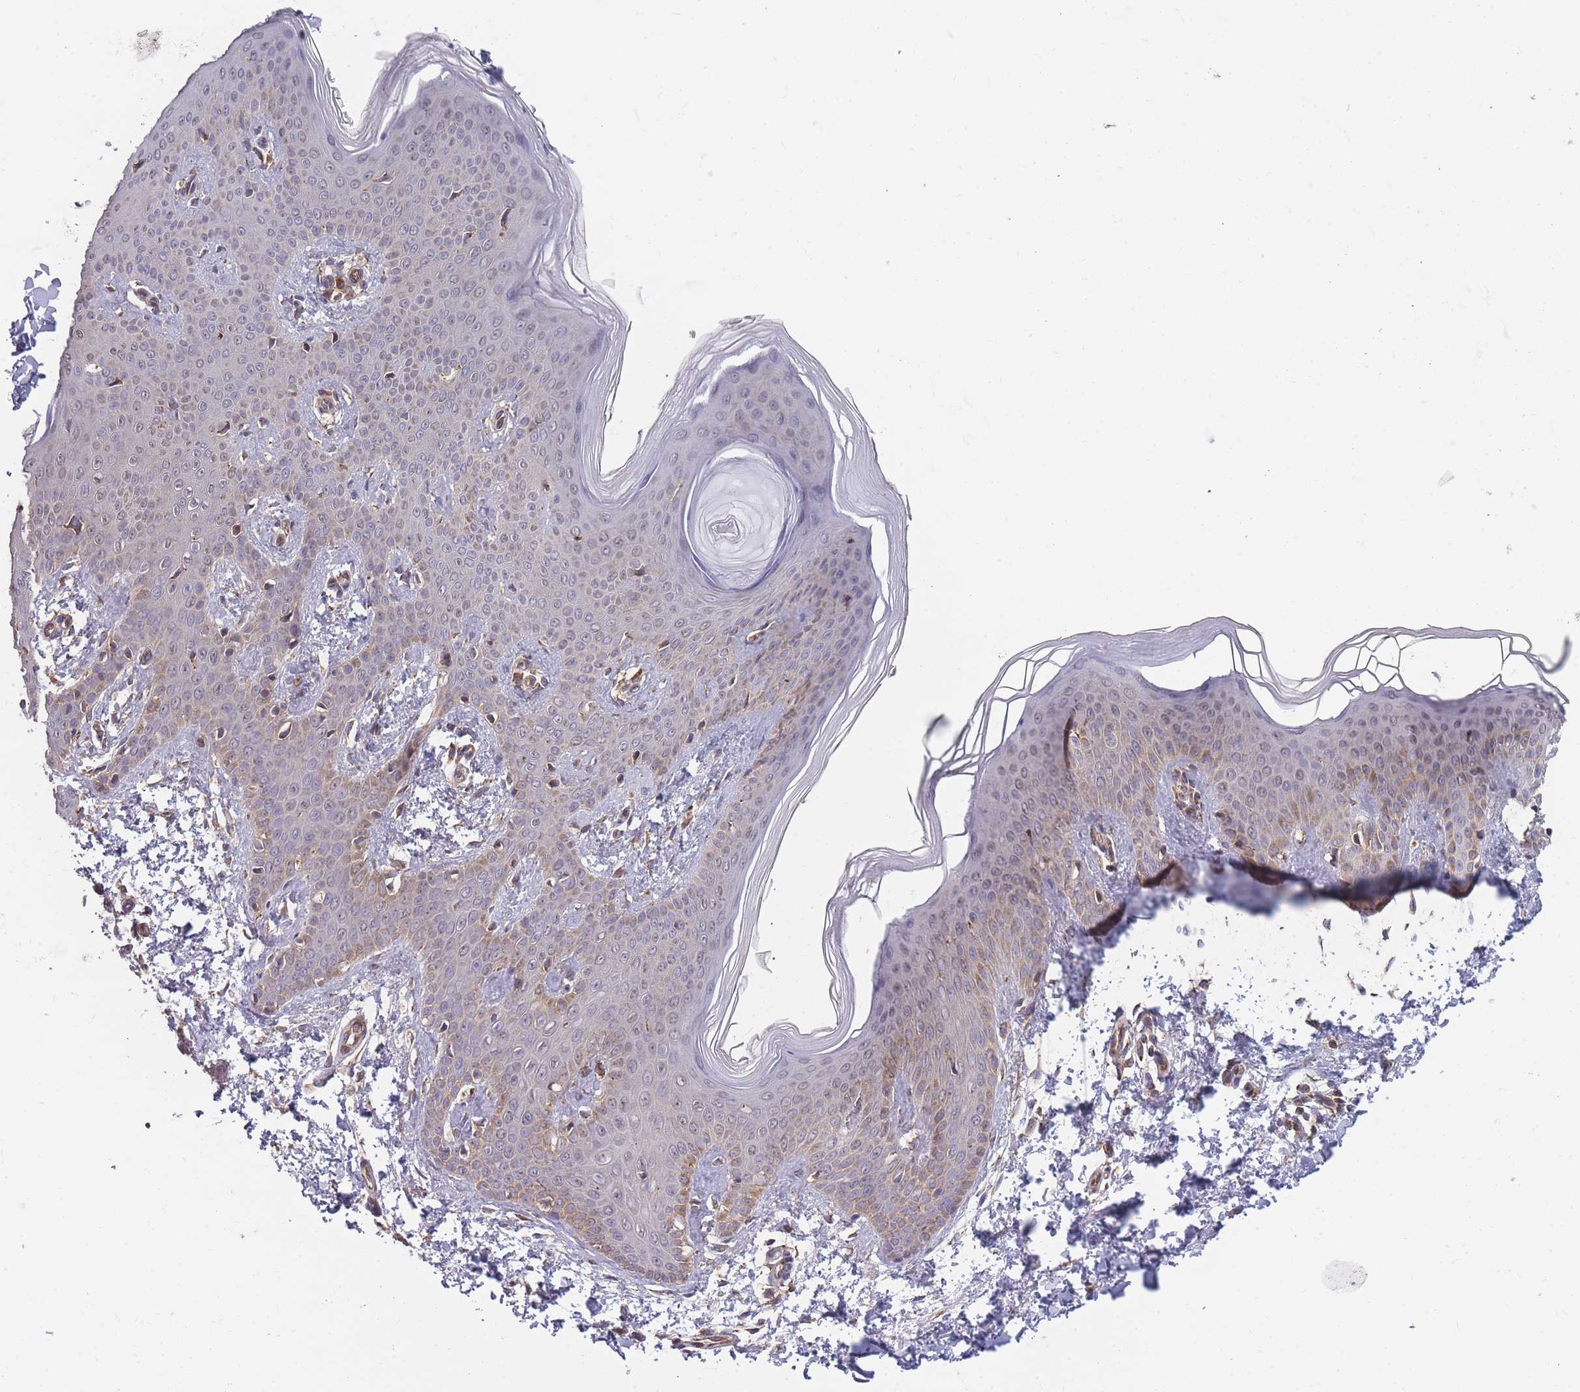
{"staining": {"intensity": "weak", "quantity": ">75%", "location": "cytoplasmic/membranous"}, "tissue": "skin", "cell_type": "Fibroblasts", "image_type": "normal", "snomed": [{"axis": "morphology", "description": "Normal tissue, NOS"}, {"axis": "topography", "description": "Skin"}], "caption": "Immunohistochemical staining of unremarkable skin displays weak cytoplasmic/membranous protein positivity in about >75% of fibroblasts. The staining was performed using DAB, with brown indicating positive protein expression. Nuclei are stained blue with hematoxylin.", "gene": "SLC35B4", "patient": {"sex": "male", "age": 36}}